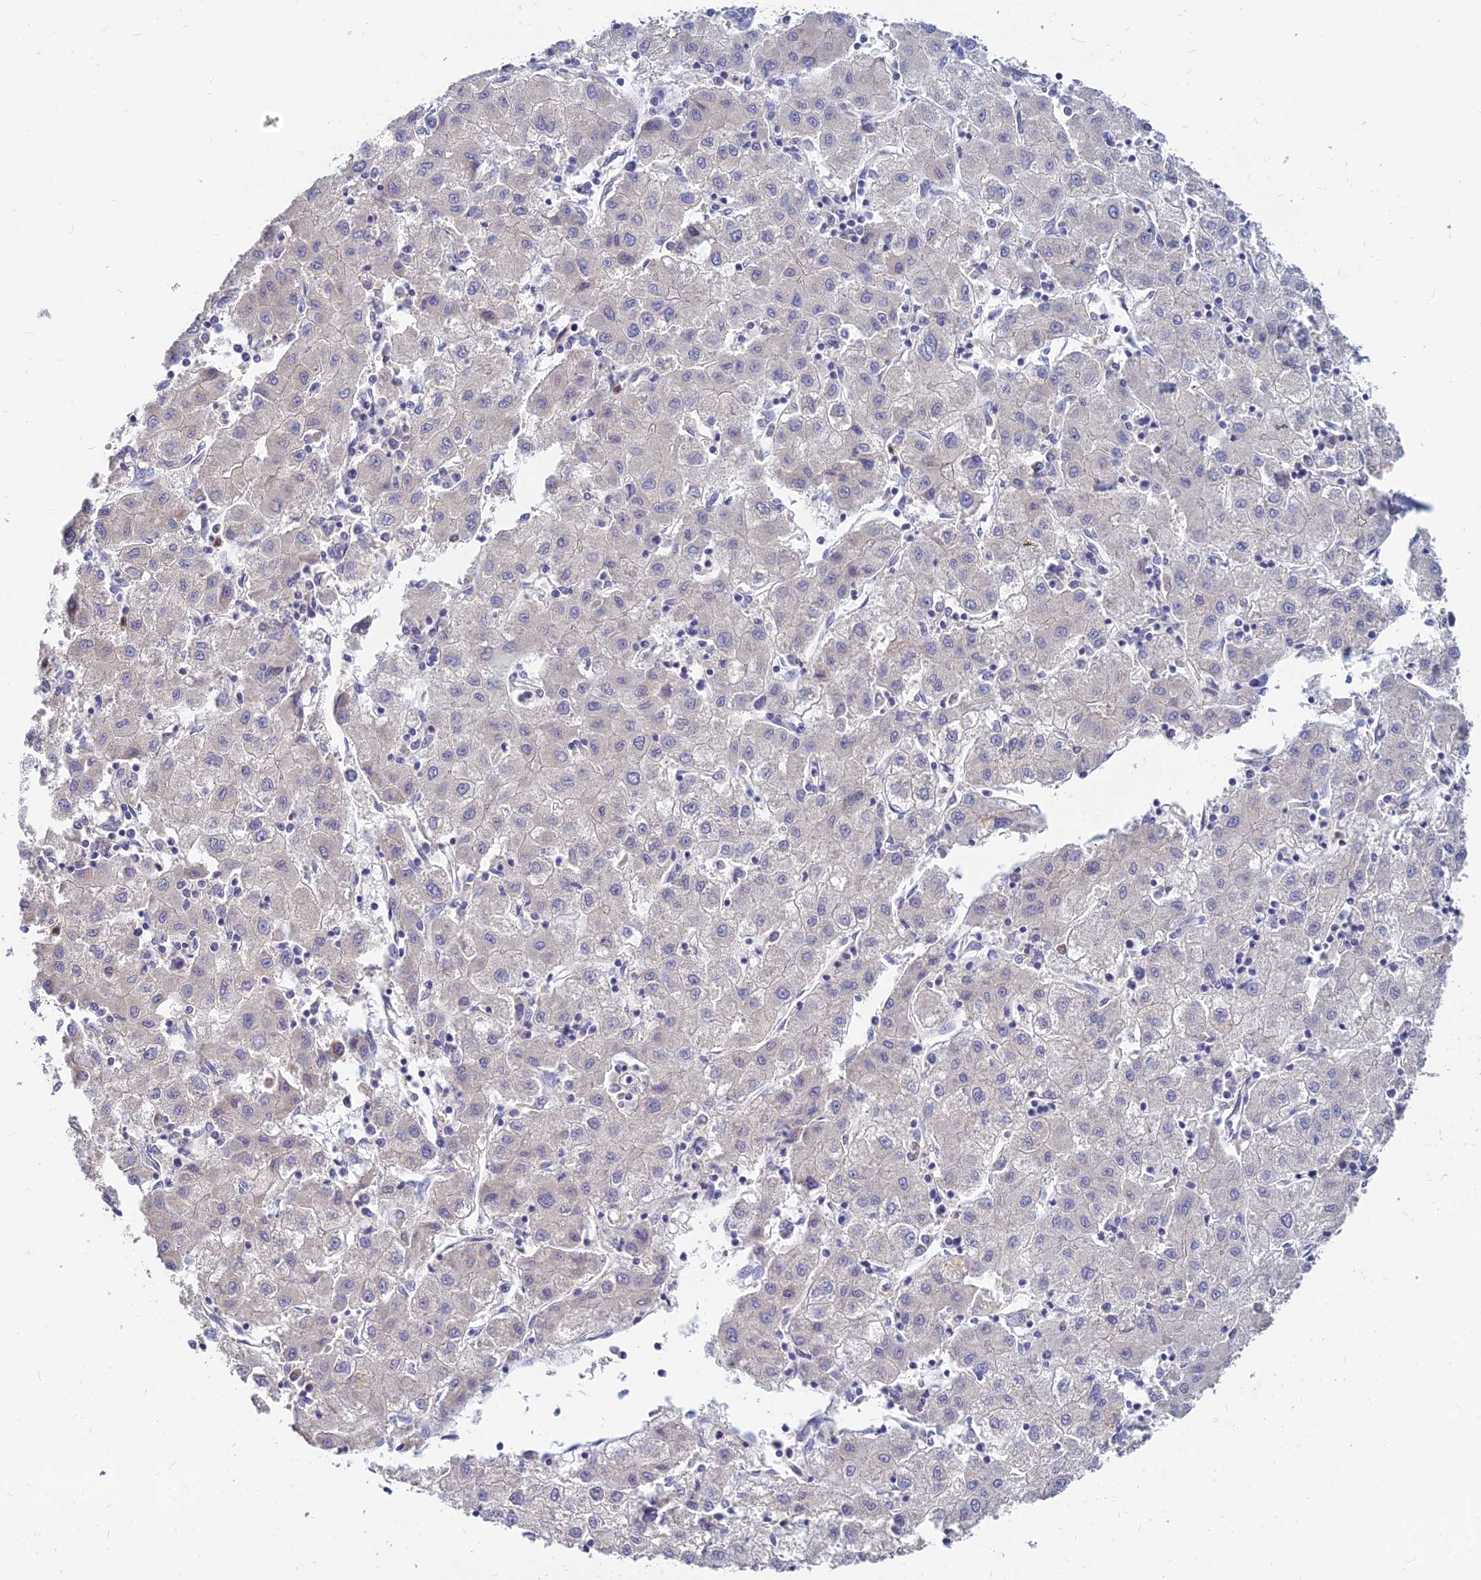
{"staining": {"intensity": "negative", "quantity": "none", "location": "none"}, "tissue": "liver cancer", "cell_type": "Tumor cells", "image_type": "cancer", "snomed": [{"axis": "morphology", "description": "Carcinoma, Hepatocellular, NOS"}, {"axis": "topography", "description": "Liver"}], "caption": "Hepatocellular carcinoma (liver) was stained to show a protein in brown. There is no significant expression in tumor cells. Brightfield microscopy of immunohistochemistry stained with DAB (brown) and hematoxylin (blue), captured at high magnification.", "gene": "GOLGA6D", "patient": {"sex": "male", "age": 72}}